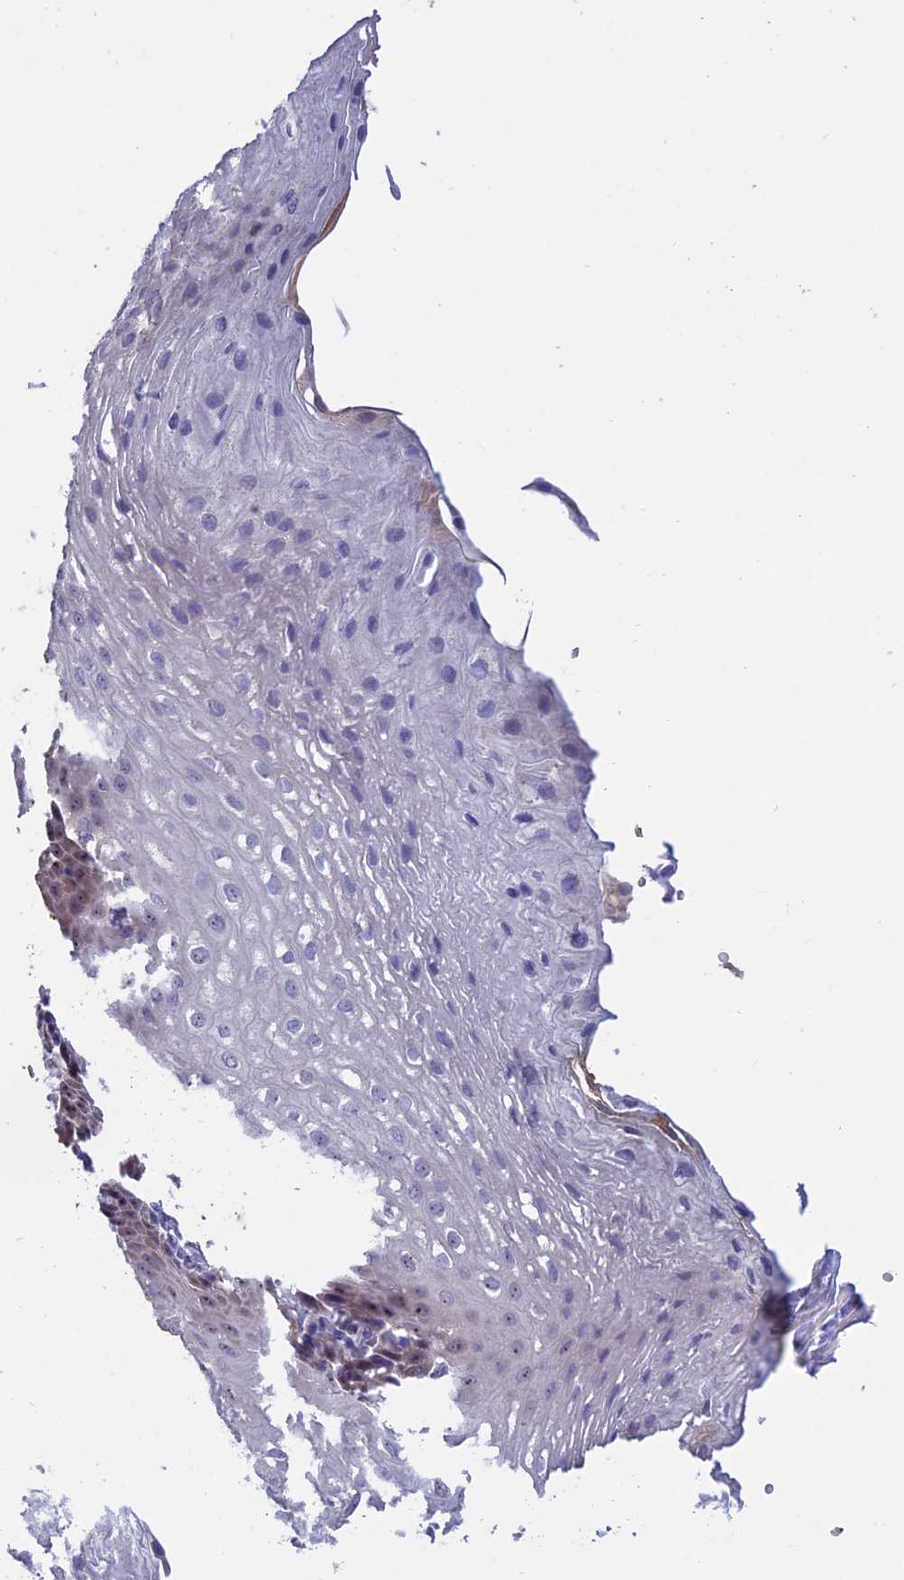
{"staining": {"intensity": "negative", "quantity": "none", "location": "none"}, "tissue": "esophagus", "cell_type": "Squamous epithelial cells", "image_type": "normal", "snomed": [{"axis": "morphology", "description": "Normal tissue, NOS"}, {"axis": "topography", "description": "Esophagus"}], "caption": "This is an immunohistochemistry photomicrograph of normal human esophagus. There is no positivity in squamous epithelial cells.", "gene": "KNOP1", "patient": {"sex": "female", "age": 66}}